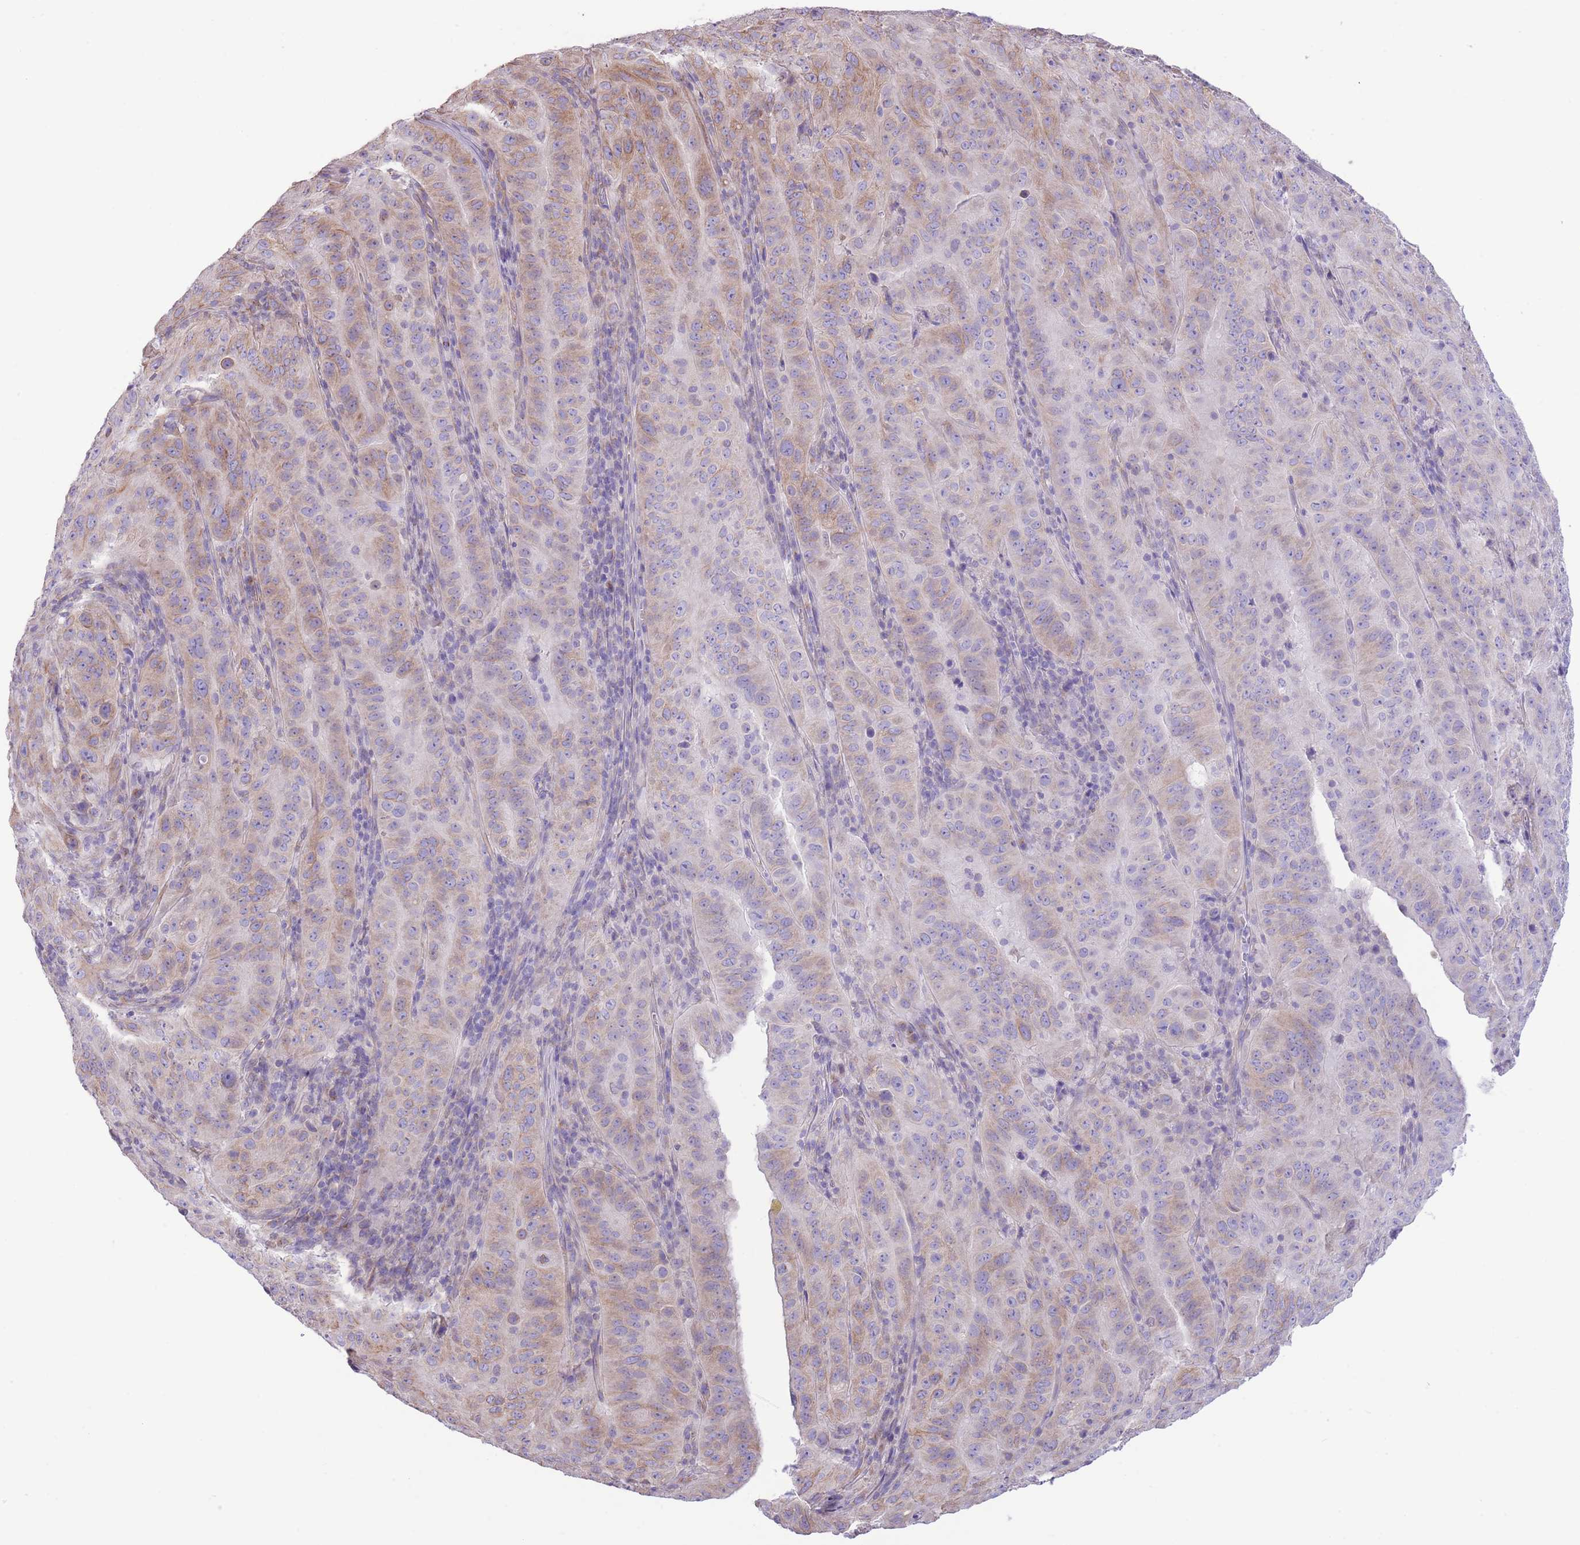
{"staining": {"intensity": "moderate", "quantity": "25%-75%", "location": "cytoplasmic/membranous"}, "tissue": "pancreatic cancer", "cell_type": "Tumor cells", "image_type": "cancer", "snomed": [{"axis": "morphology", "description": "Adenocarcinoma, NOS"}, {"axis": "topography", "description": "Pancreas"}], "caption": "DAB (3,3'-diaminobenzidine) immunohistochemical staining of pancreatic adenocarcinoma displays moderate cytoplasmic/membranous protein expression in approximately 25%-75% of tumor cells.", "gene": "RHOU", "patient": {"sex": "male", "age": 63}}